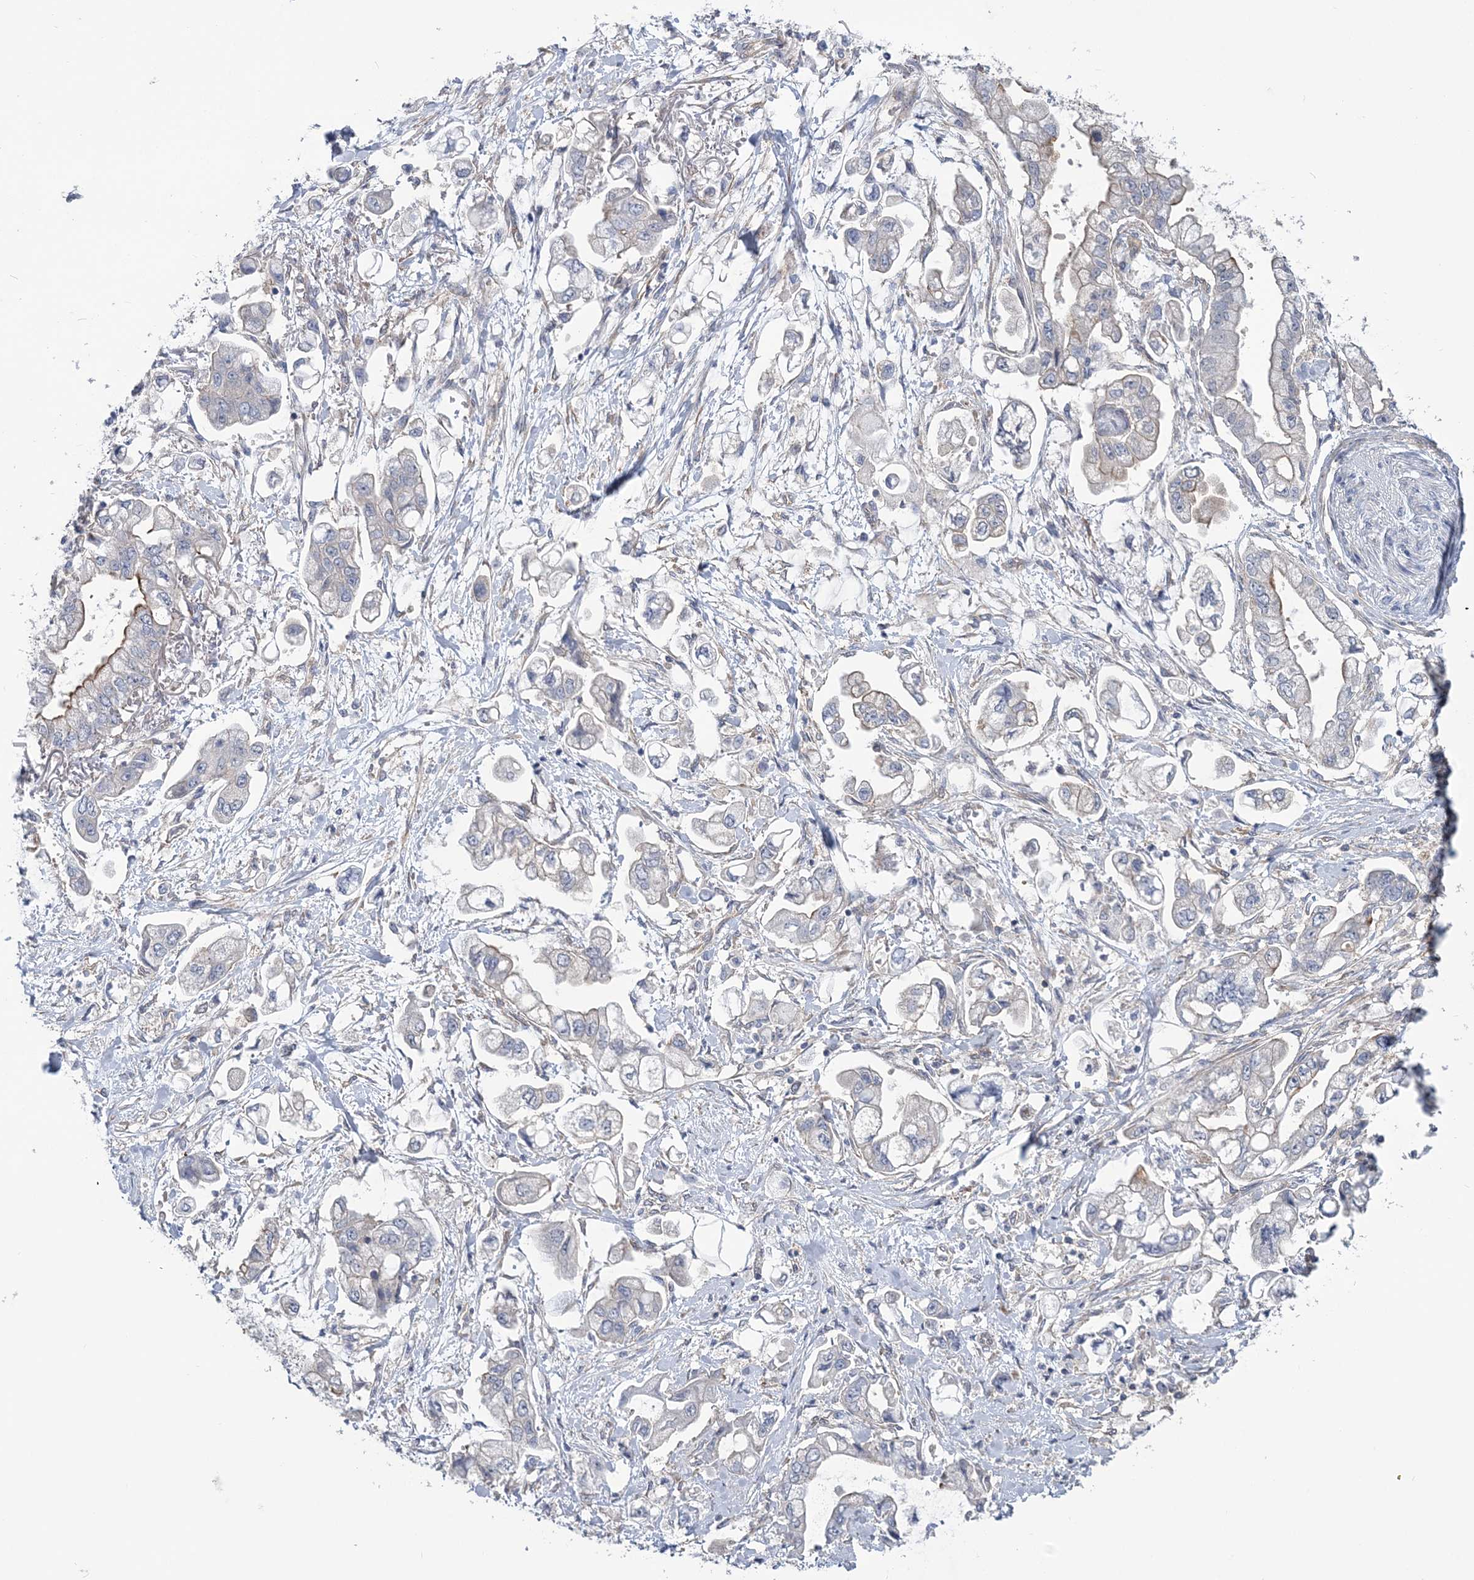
{"staining": {"intensity": "negative", "quantity": "none", "location": "none"}, "tissue": "stomach cancer", "cell_type": "Tumor cells", "image_type": "cancer", "snomed": [{"axis": "morphology", "description": "Adenocarcinoma, NOS"}, {"axis": "topography", "description": "Stomach"}], "caption": "DAB (3,3'-diaminobenzidine) immunohistochemical staining of human stomach cancer reveals no significant expression in tumor cells. (DAB (3,3'-diaminobenzidine) IHC, high magnification).", "gene": "RAB11FIP5", "patient": {"sex": "male", "age": 62}}